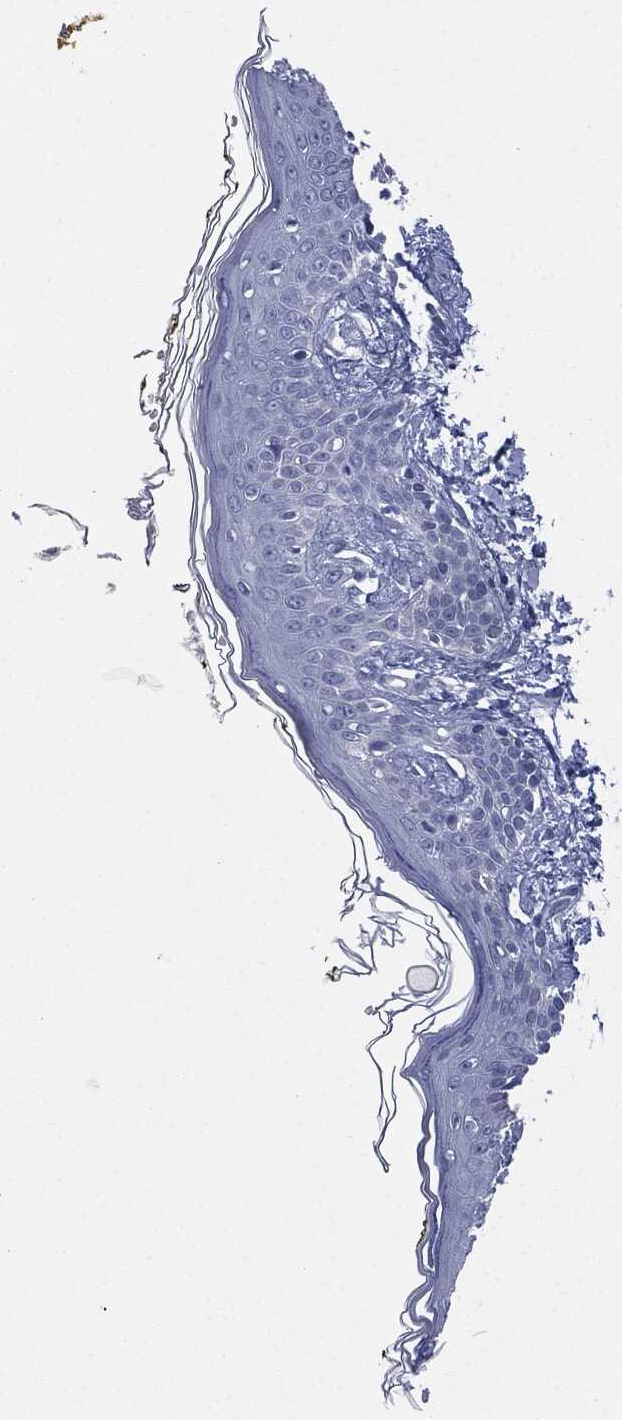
{"staining": {"intensity": "negative", "quantity": "none", "location": "none"}, "tissue": "skin", "cell_type": "Fibroblasts", "image_type": "normal", "snomed": [{"axis": "morphology", "description": "Normal tissue, NOS"}, {"axis": "topography", "description": "Skin"}], "caption": "Immunohistochemical staining of unremarkable human skin demonstrates no significant positivity in fibroblasts.", "gene": "CEACAM8", "patient": {"sex": "male", "age": 76}}